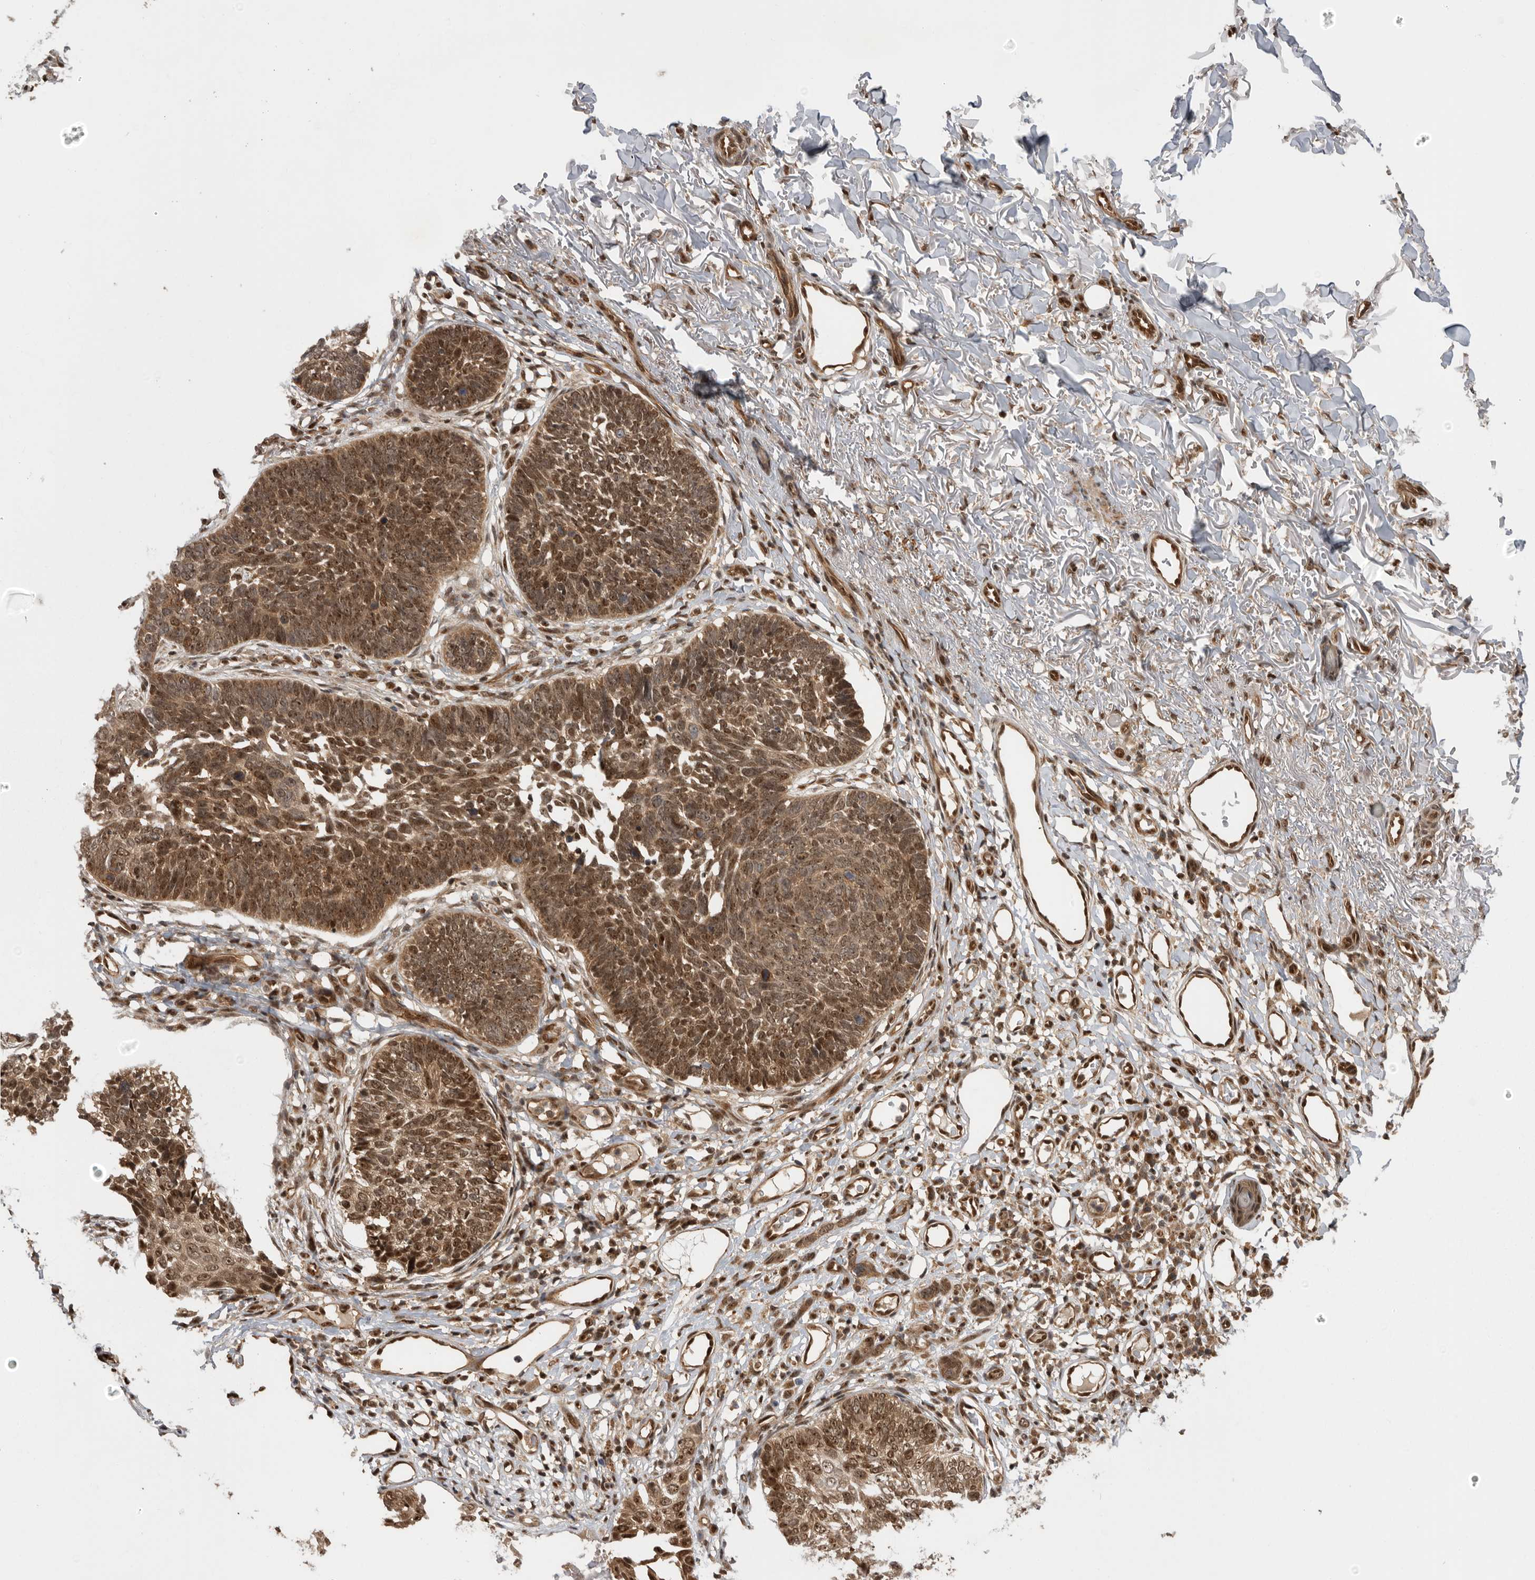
{"staining": {"intensity": "moderate", "quantity": ">75%", "location": "cytoplasmic/membranous,nuclear"}, "tissue": "skin cancer", "cell_type": "Tumor cells", "image_type": "cancer", "snomed": [{"axis": "morphology", "description": "Normal tissue, NOS"}, {"axis": "morphology", "description": "Basal cell carcinoma"}, {"axis": "topography", "description": "Skin"}], "caption": "The histopathology image shows immunohistochemical staining of basal cell carcinoma (skin). There is moderate cytoplasmic/membranous and nuclear positivity is appreciated in approximately >75% of tumor cells.", "gene": "DHDDS", "patient": {"sex": "male", "age": 77}}